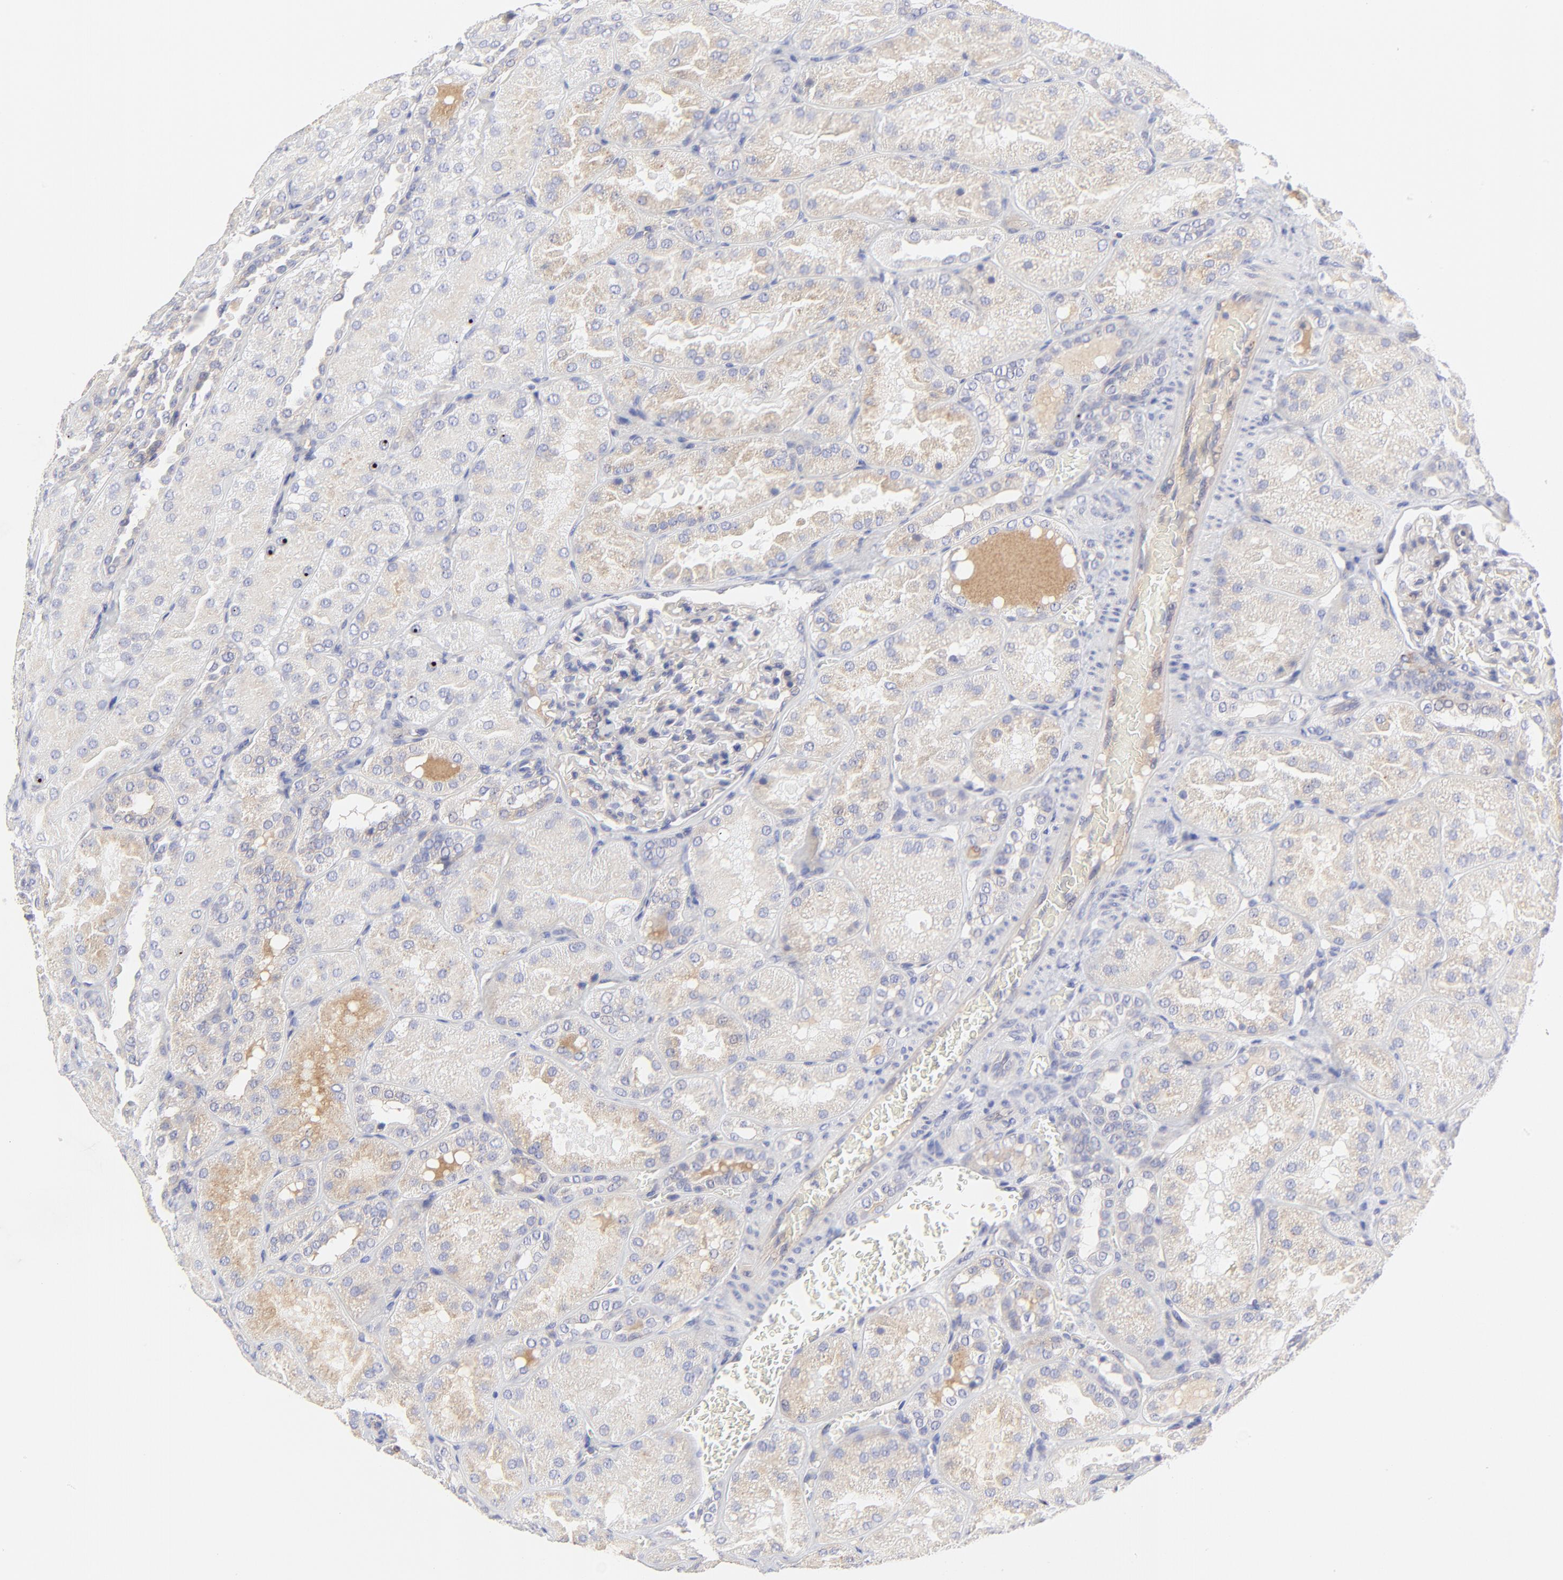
{"staining": {"intensity": "negative", "quantity": "none", "location": "none"}, "tissue": "kidney", "cell_type": "Cells in glomeruli", "image_type": "normal", "snomed": [{"axis": "morphology", "description": "Normal tissue, NOS"}, {"axis": "topography", "description": "Kidney"}], "caption": "Immunohistochemistry histopathology image of normal human kidney stained for a protein (brown), which shows no positivity in cells in glomeruli. The staining was performed using DAB to visualize the protein expression in brown, while the nuclei were stained in blue with hematoxylin (Magnification: 20x).", "gene": "LHFPL1", "patient": {"sex": "male", "age": 28}}